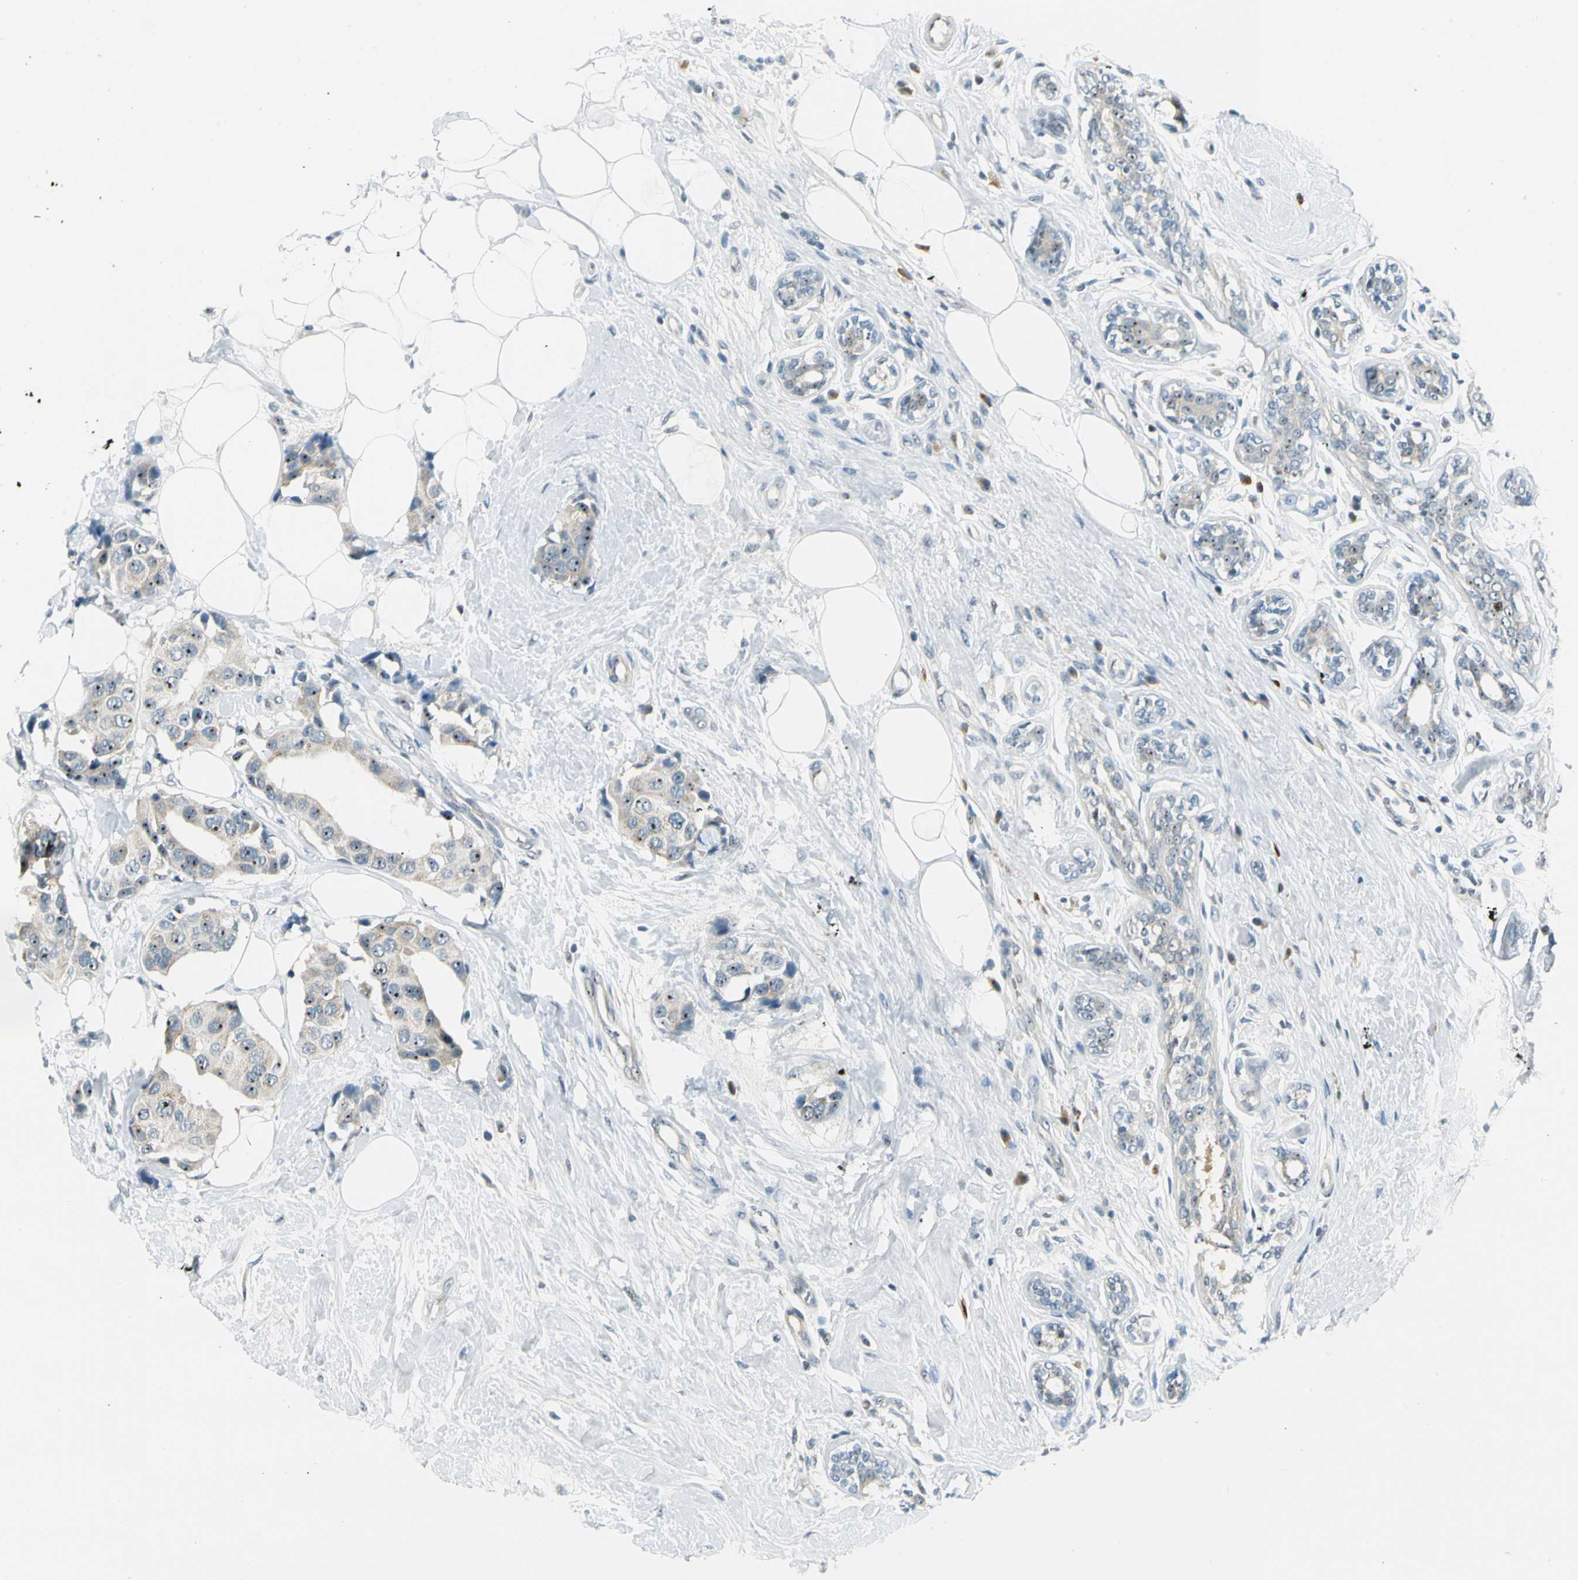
{"staining": {"intensity": "strong", "quantity": ">75%", "location": "cytoplasmic/membranous,nuclear"}, "tissue": "breast cancer", "cell_type": "Tumor cells", "image_type": "cancer", "snomed": [{"axis": "morphology", "description": "Normal tissue, NOS"}, {"axis": "morphology", "description": "Duct carcinoma"}, {"axis": "topography", "description": "Breast"}], "caption": "Approximately >75% of tumor cells in breast invasive ductal carcinoma reveal strong cytoplasmic/membranous and nuclear protein staining as visualized by brown immunohistochemical staining.", "gene": "ZSCAN1", "patient": {"sex": "female", "age": 39}}